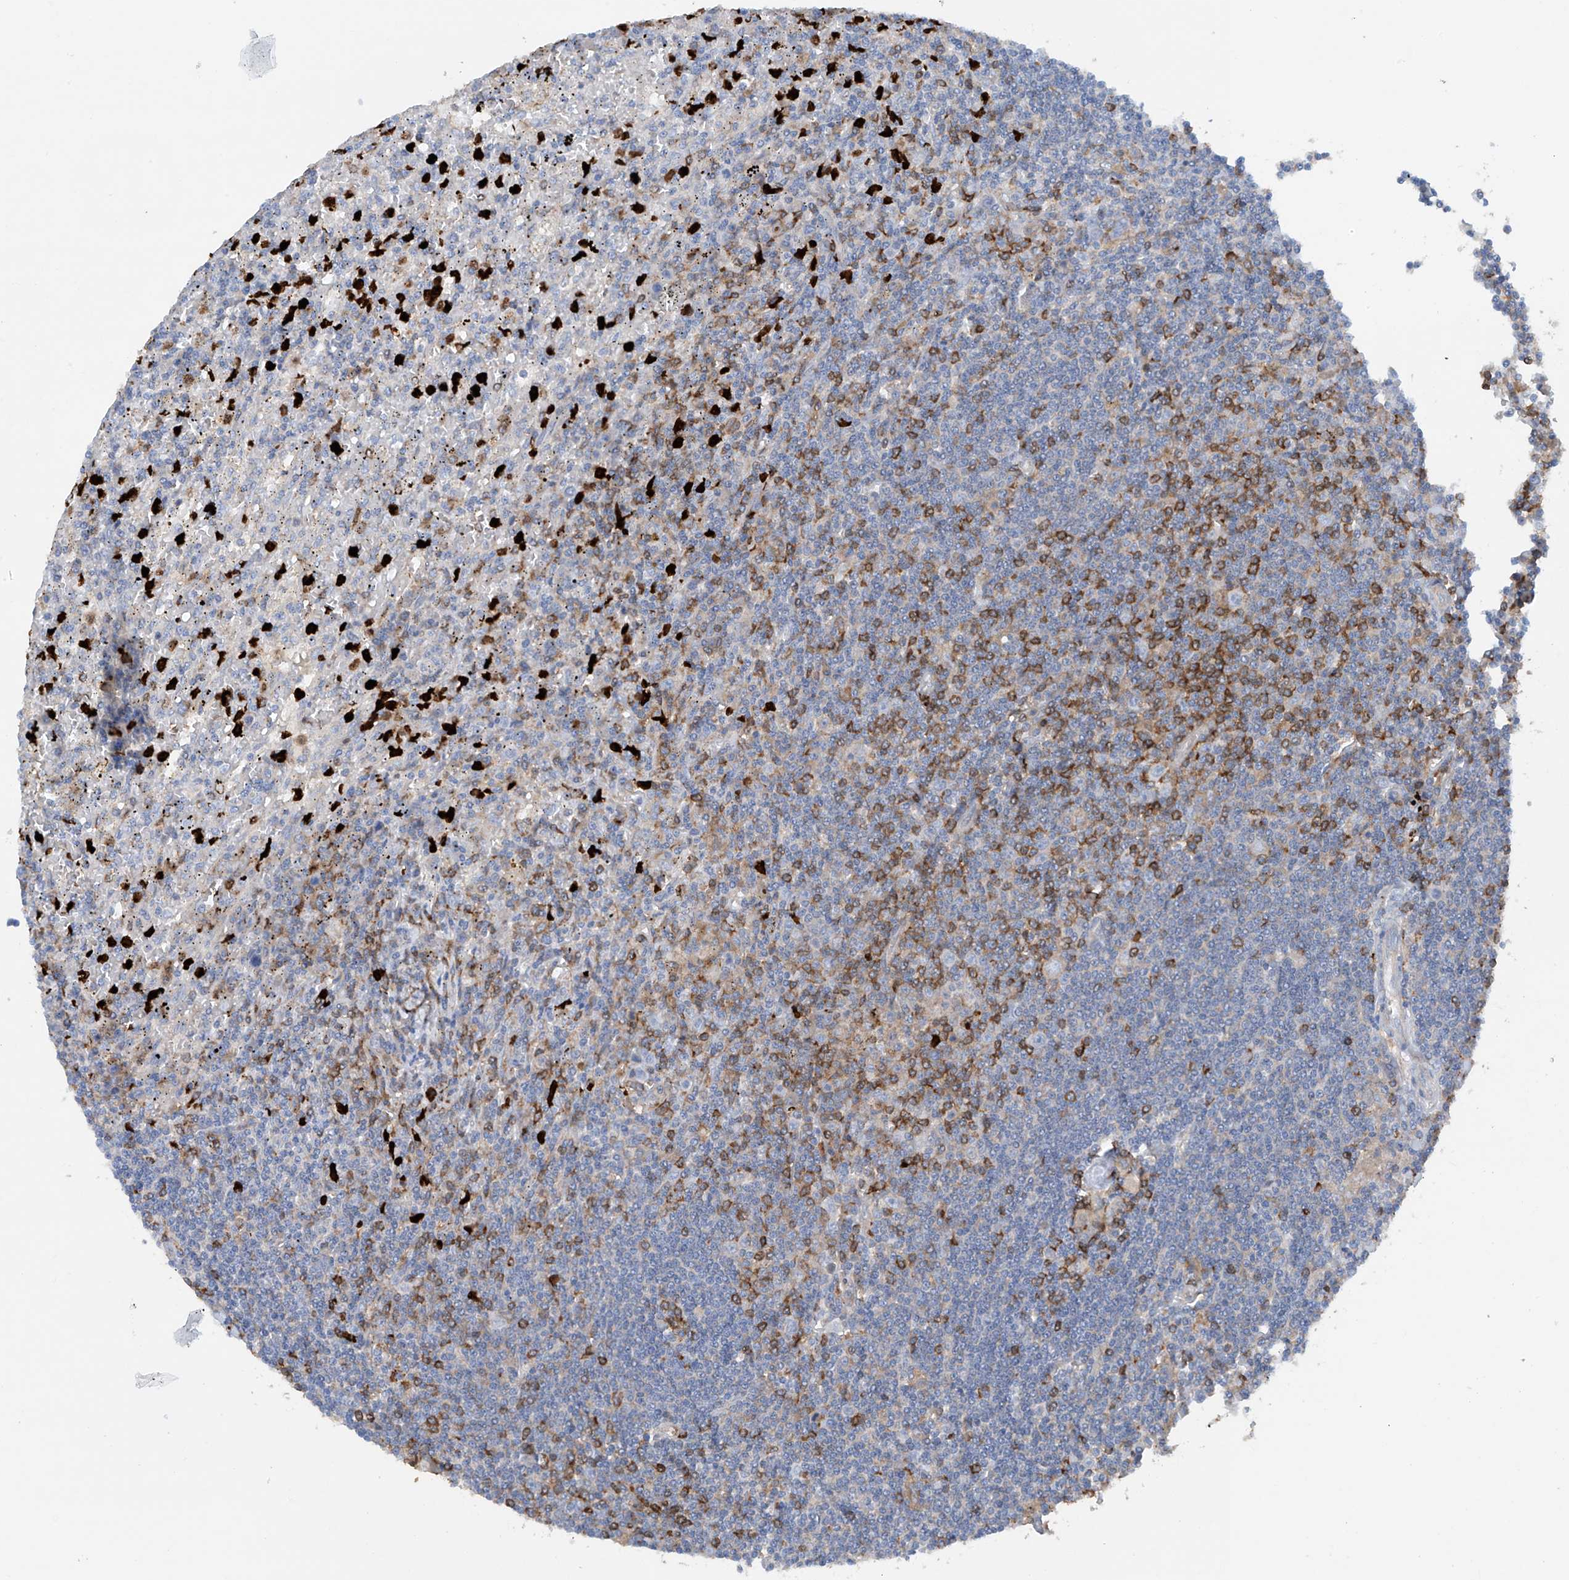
{"staining": {"intensity": "negative", "quantity": "none", "location": "none"}, "tissue": "lymphoma", "cell_type": "Tumor cells", "image_type": "cancer", "snomed": [{"axis": "morphology", "description": "Malignant lymphoma, non-Hodgkin's type, Low grade"}, {"axis": "topography", "description": "Spleen"}], "caption": "Protein analysis of lymphoma displays no significant positivity in tumor cells.", "gene": "PHACTR2", "patient": {"sex": "male", "age": 76}}